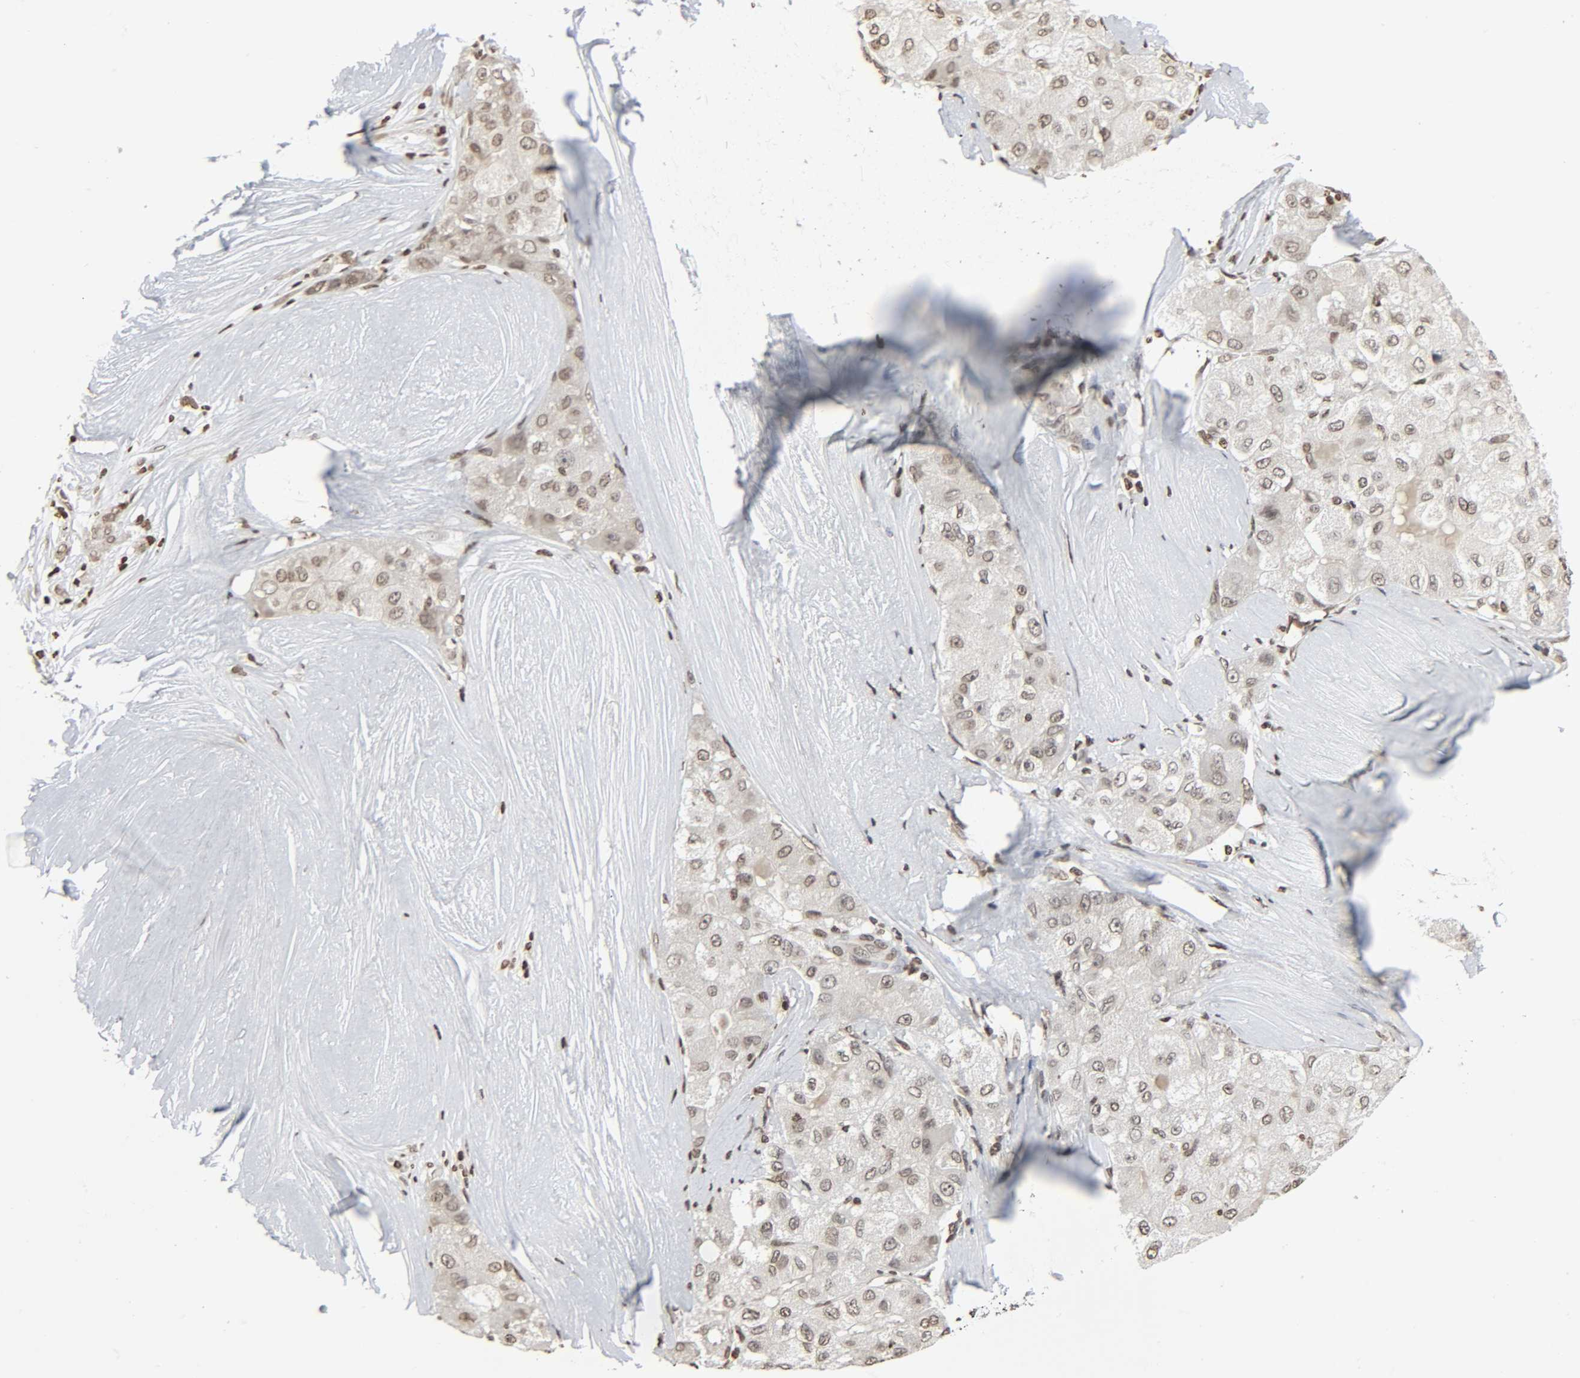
{"staining": {"intensity": "weak", "quantity": ">75%", "location": "nuclear"}, "tissue": "liver cancer", "cell_type": "Tumor cells", "image_type": "cancer", "snomed": [{"axis": "morphology", "description": "Carcinoma, Hepatocellular, NOS"}, {"axis": "topography", "description": "Liver"}], "caption": "Liver cancer (hepatocellular carcinoma) stained for a protein exhibits weak nuclear positivity in tumor cells.", "gene": "ELAVL1", "patient": {"sex": "male", "age": 80}}